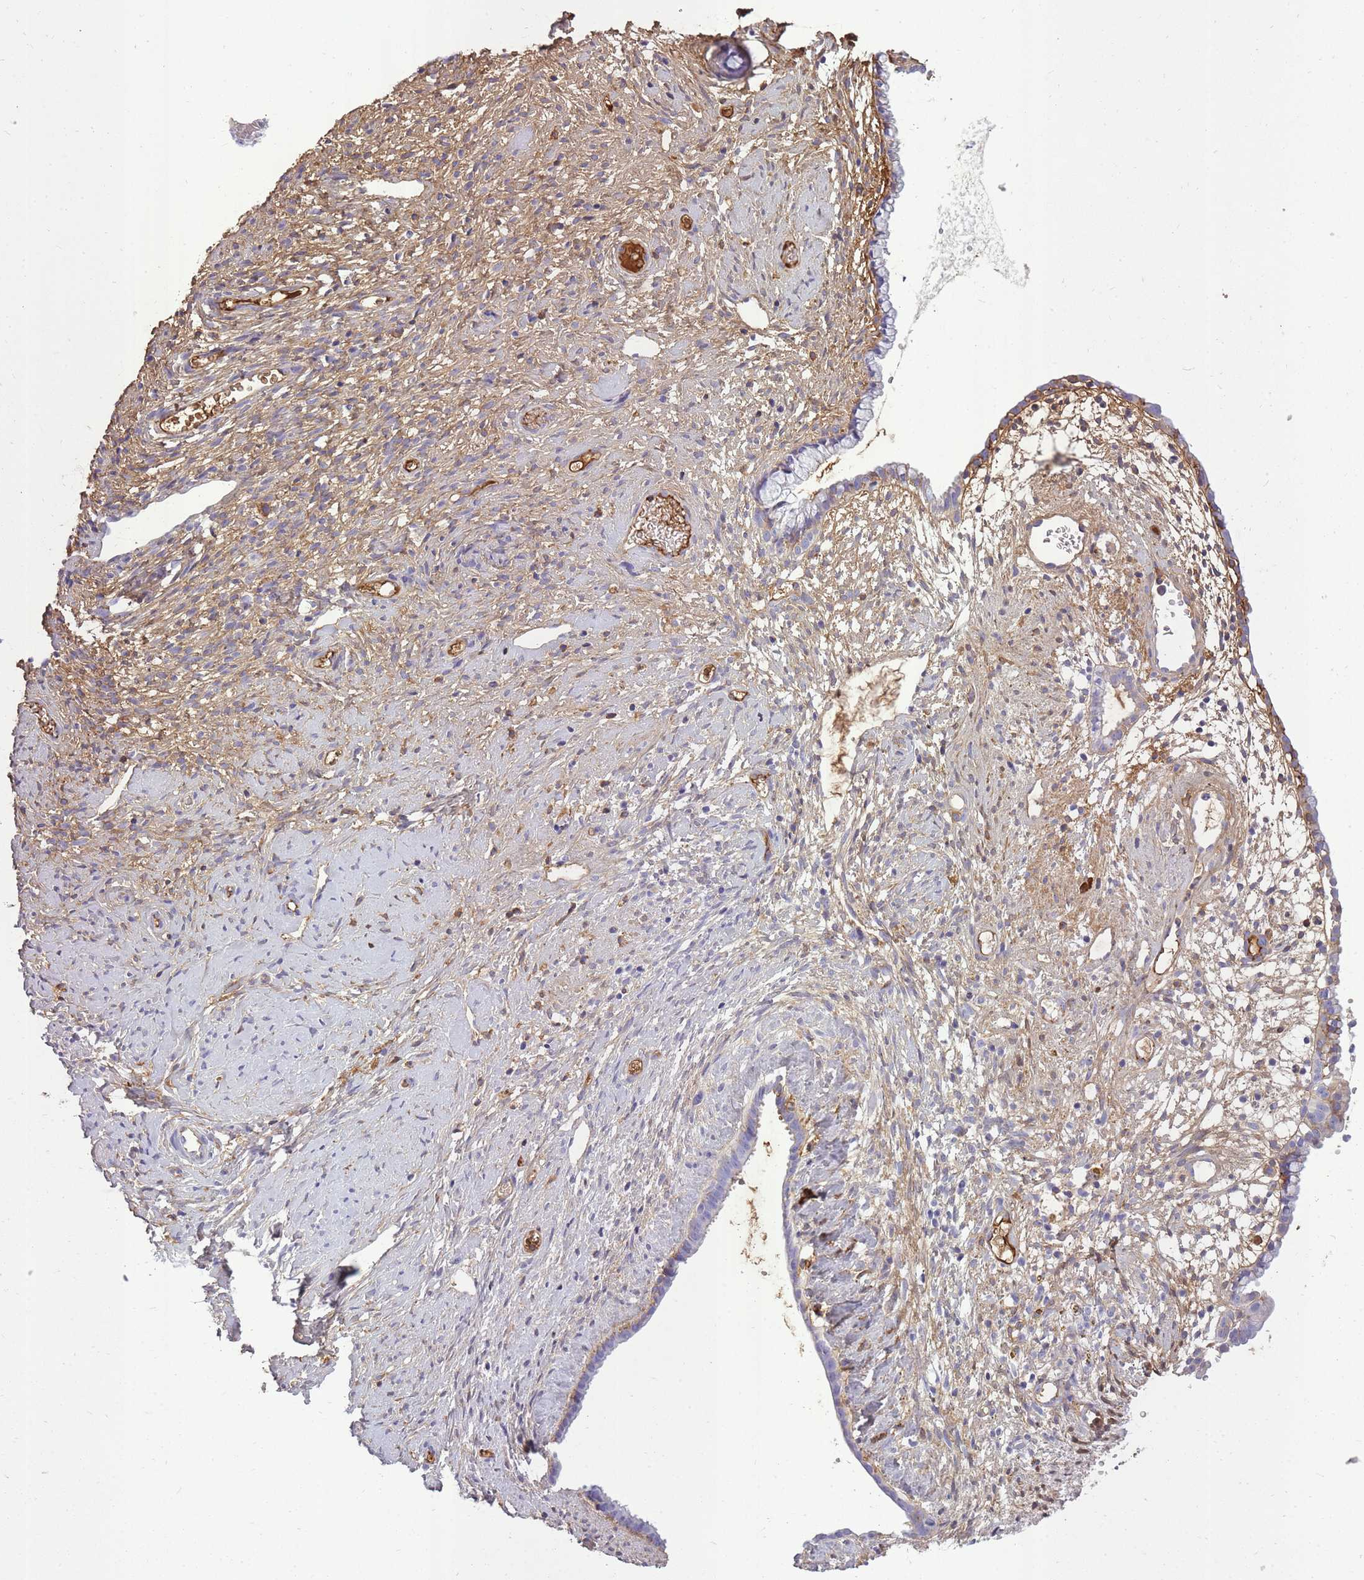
{"staining": {"intensity": "weak", "quantity": "<25%", "location": "cytoplasmic/membranous"}, "tissue": "cervix", "cell_type": "Glandular cells", "image_type": "normal", "snomed": [{"axis": "morphology", "description": "Normal tissue, NOS"}, {"axis": "topography", "description": "Cervix"}], "caption": "There is no significant expression in glandular cells of cervix.", "gene": "IGKV1", "patient": {"sex": "female", "age": 76}}